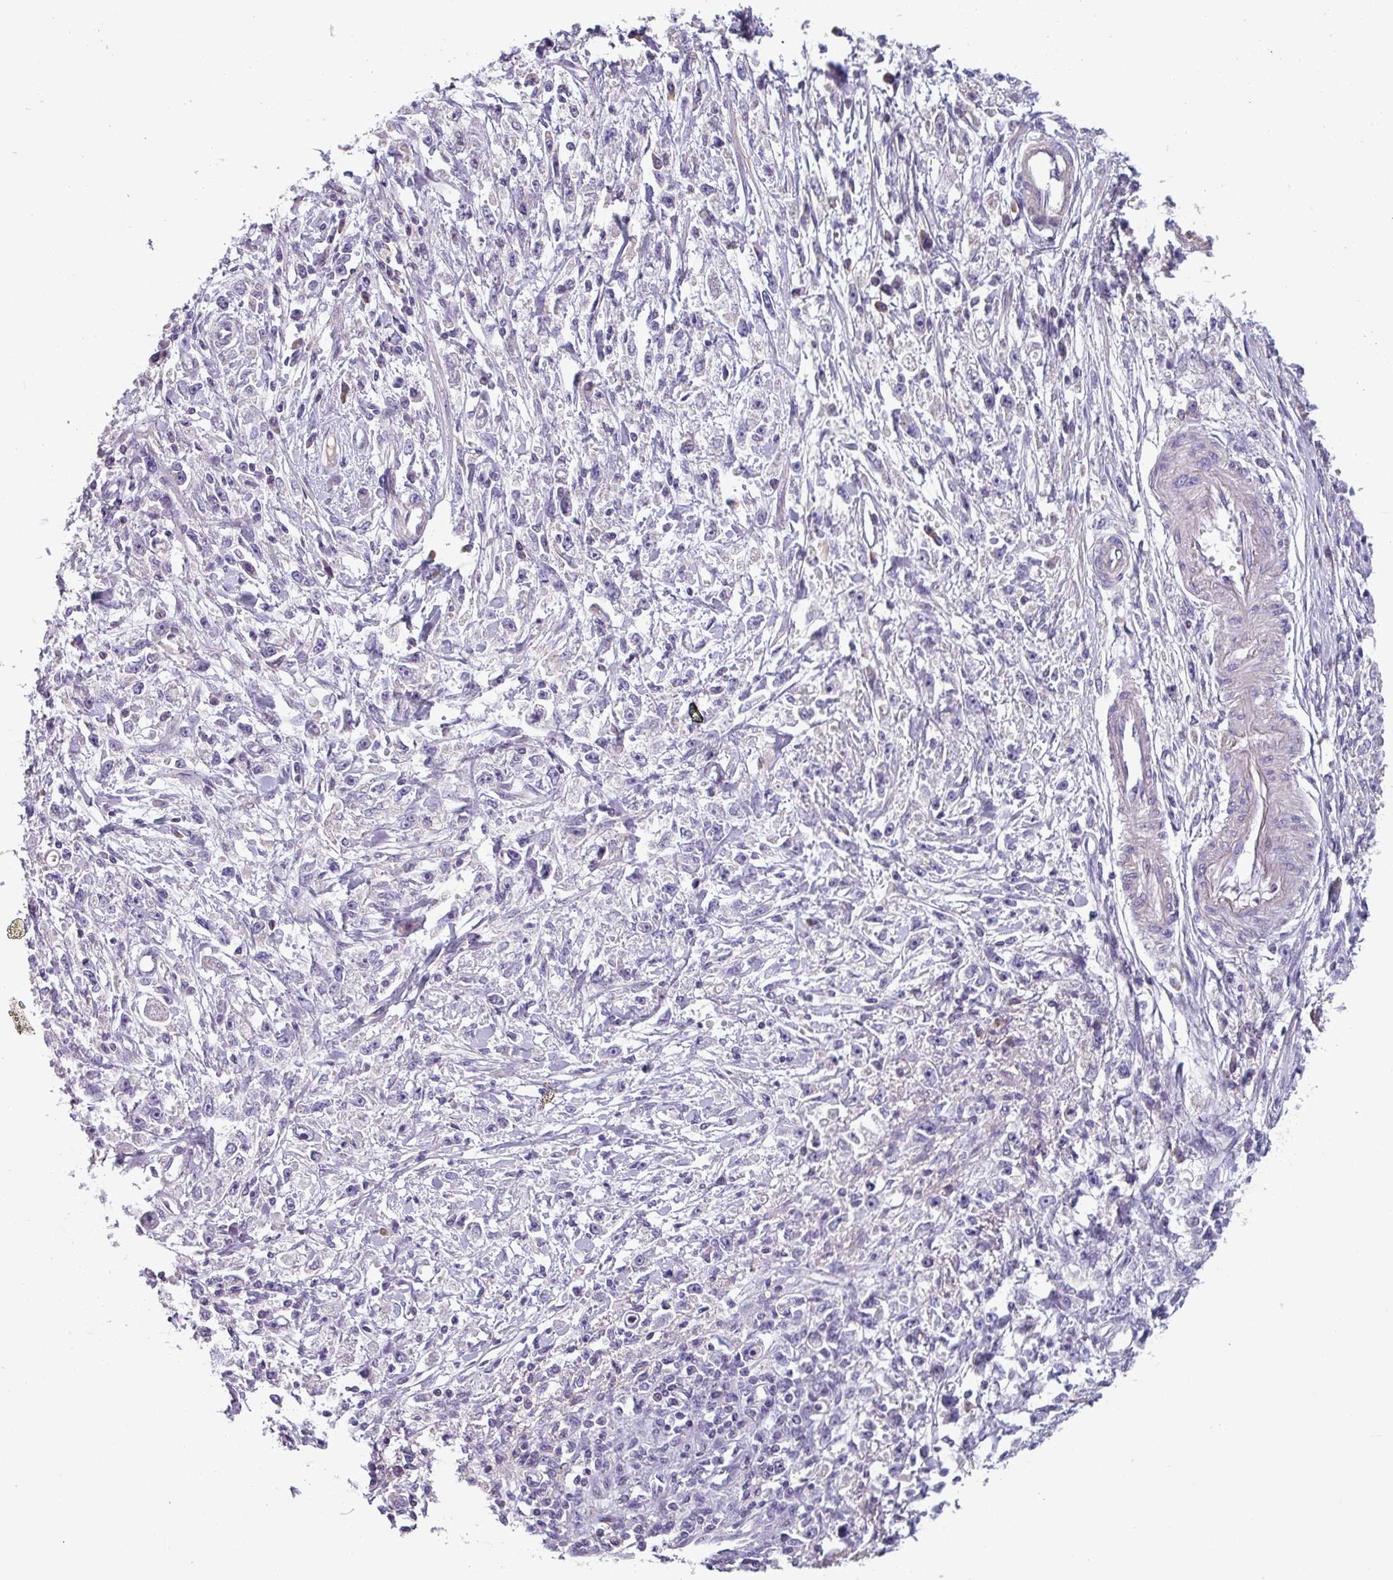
{"staining": {"intensity": "negative", "quantity": "none", "location": "none"}, "tissue": "stomach cancer", "cell_type": "Tumor cells", "image_type": "cancer", "snomed": [{"axis": "morphology", "description": "Adenocarcinoma, NOS"}, {"axis": "topography", "description": "Stomach"}], "caption": "Tumor cells show no significant protein positivity in stomach adenocarcinoma.", "gene": "TMEM132A", "patient": {"sex": "female", "age": 59}}